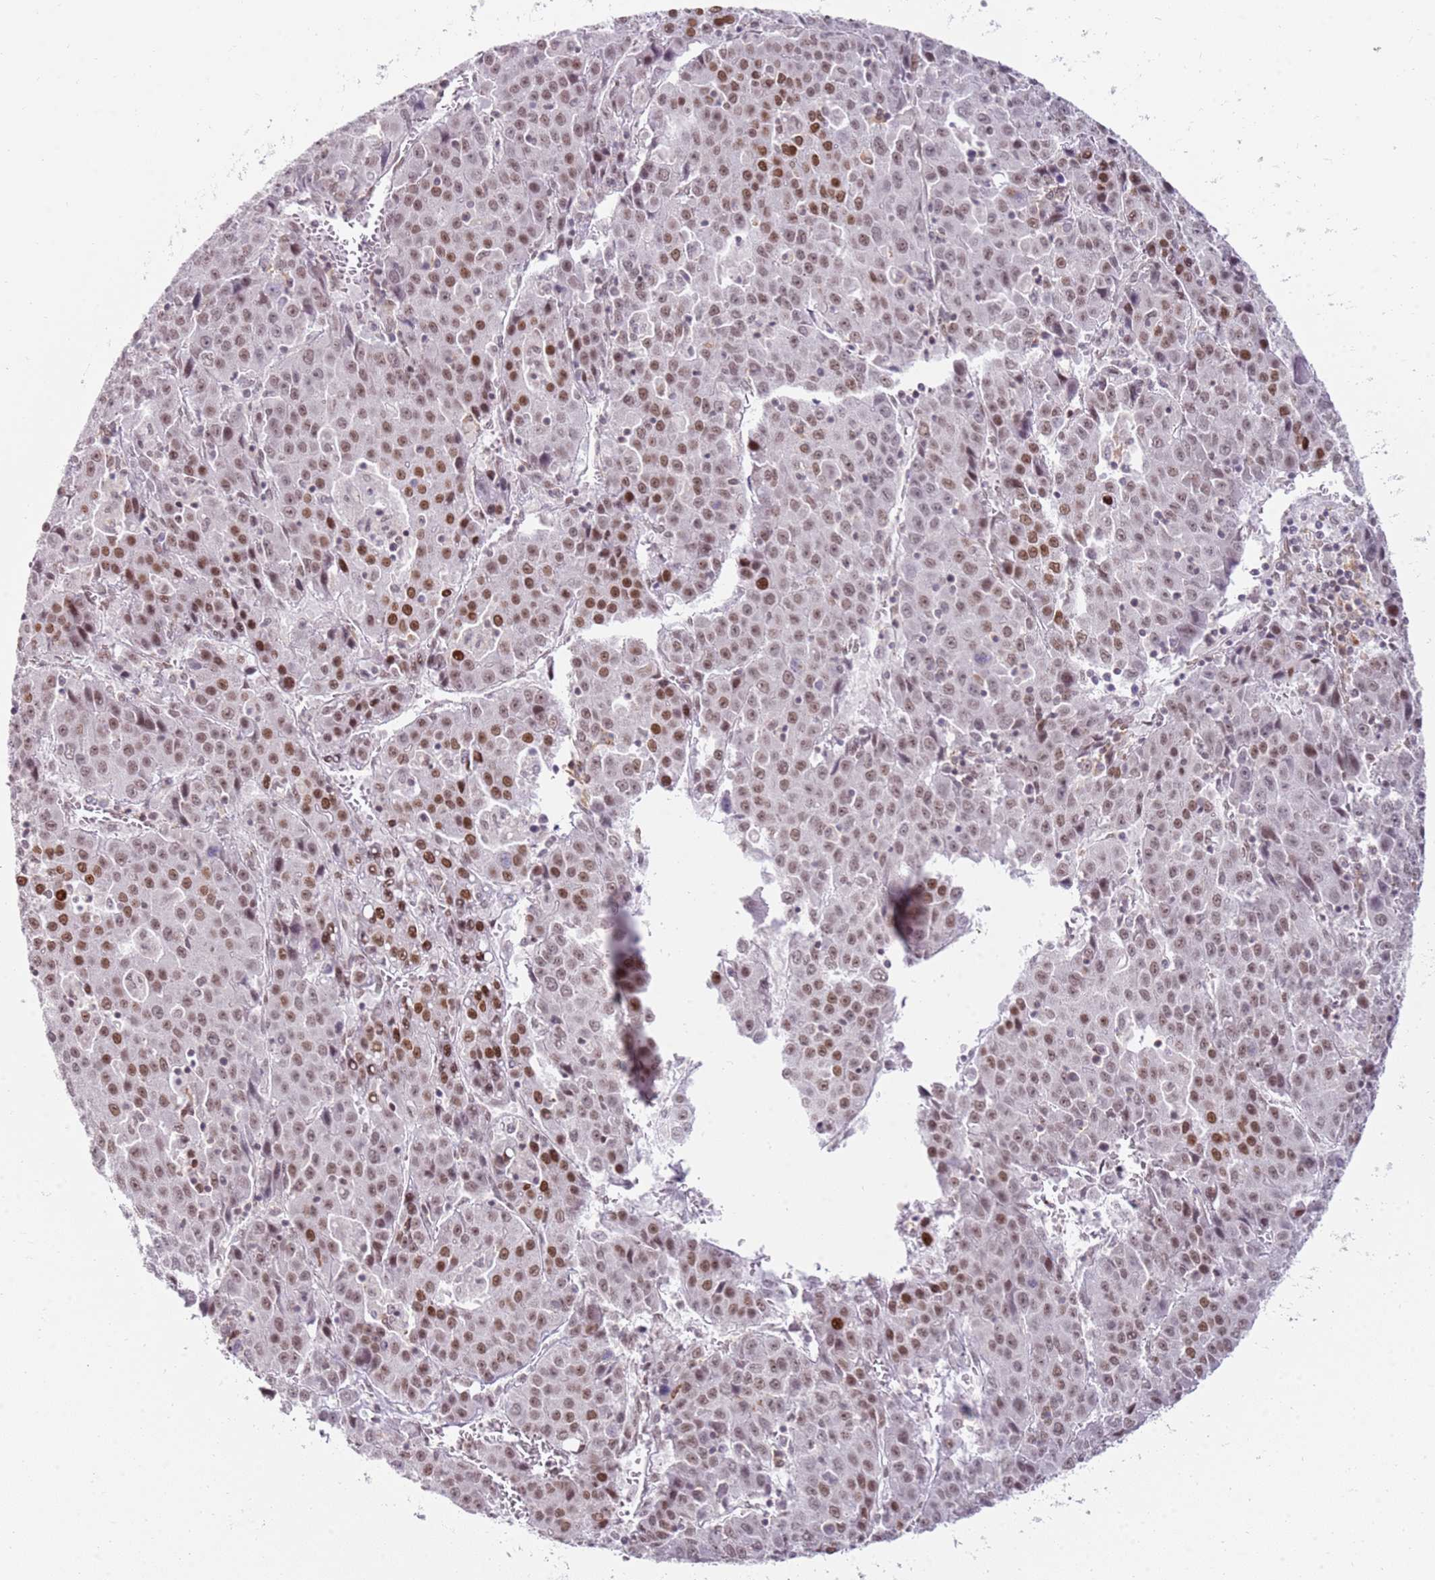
{"staining": {"intensity": "moderate", "quantity": "25%-75%", "location": "nuclear"}, "tissue": "liver cancer", "cell_type": "Tumor cells", "image_type": "cancer", "snomed": [{"axis": "morphology", "description": "Carcinoma, Hepatocellular, NOS"}, {"axis": "topography", "description": "Liver"}], "caption": "This histopathology image exhibits liver cancer stained with immunohistochemistry (IHC) to label a protein in brown. The nuclear of tumor cells show moderate positivity for the protein. Nuclei are counter-stained blue.", "gene": "PHC2", "patient": {"sex": "female", "age": 53}}